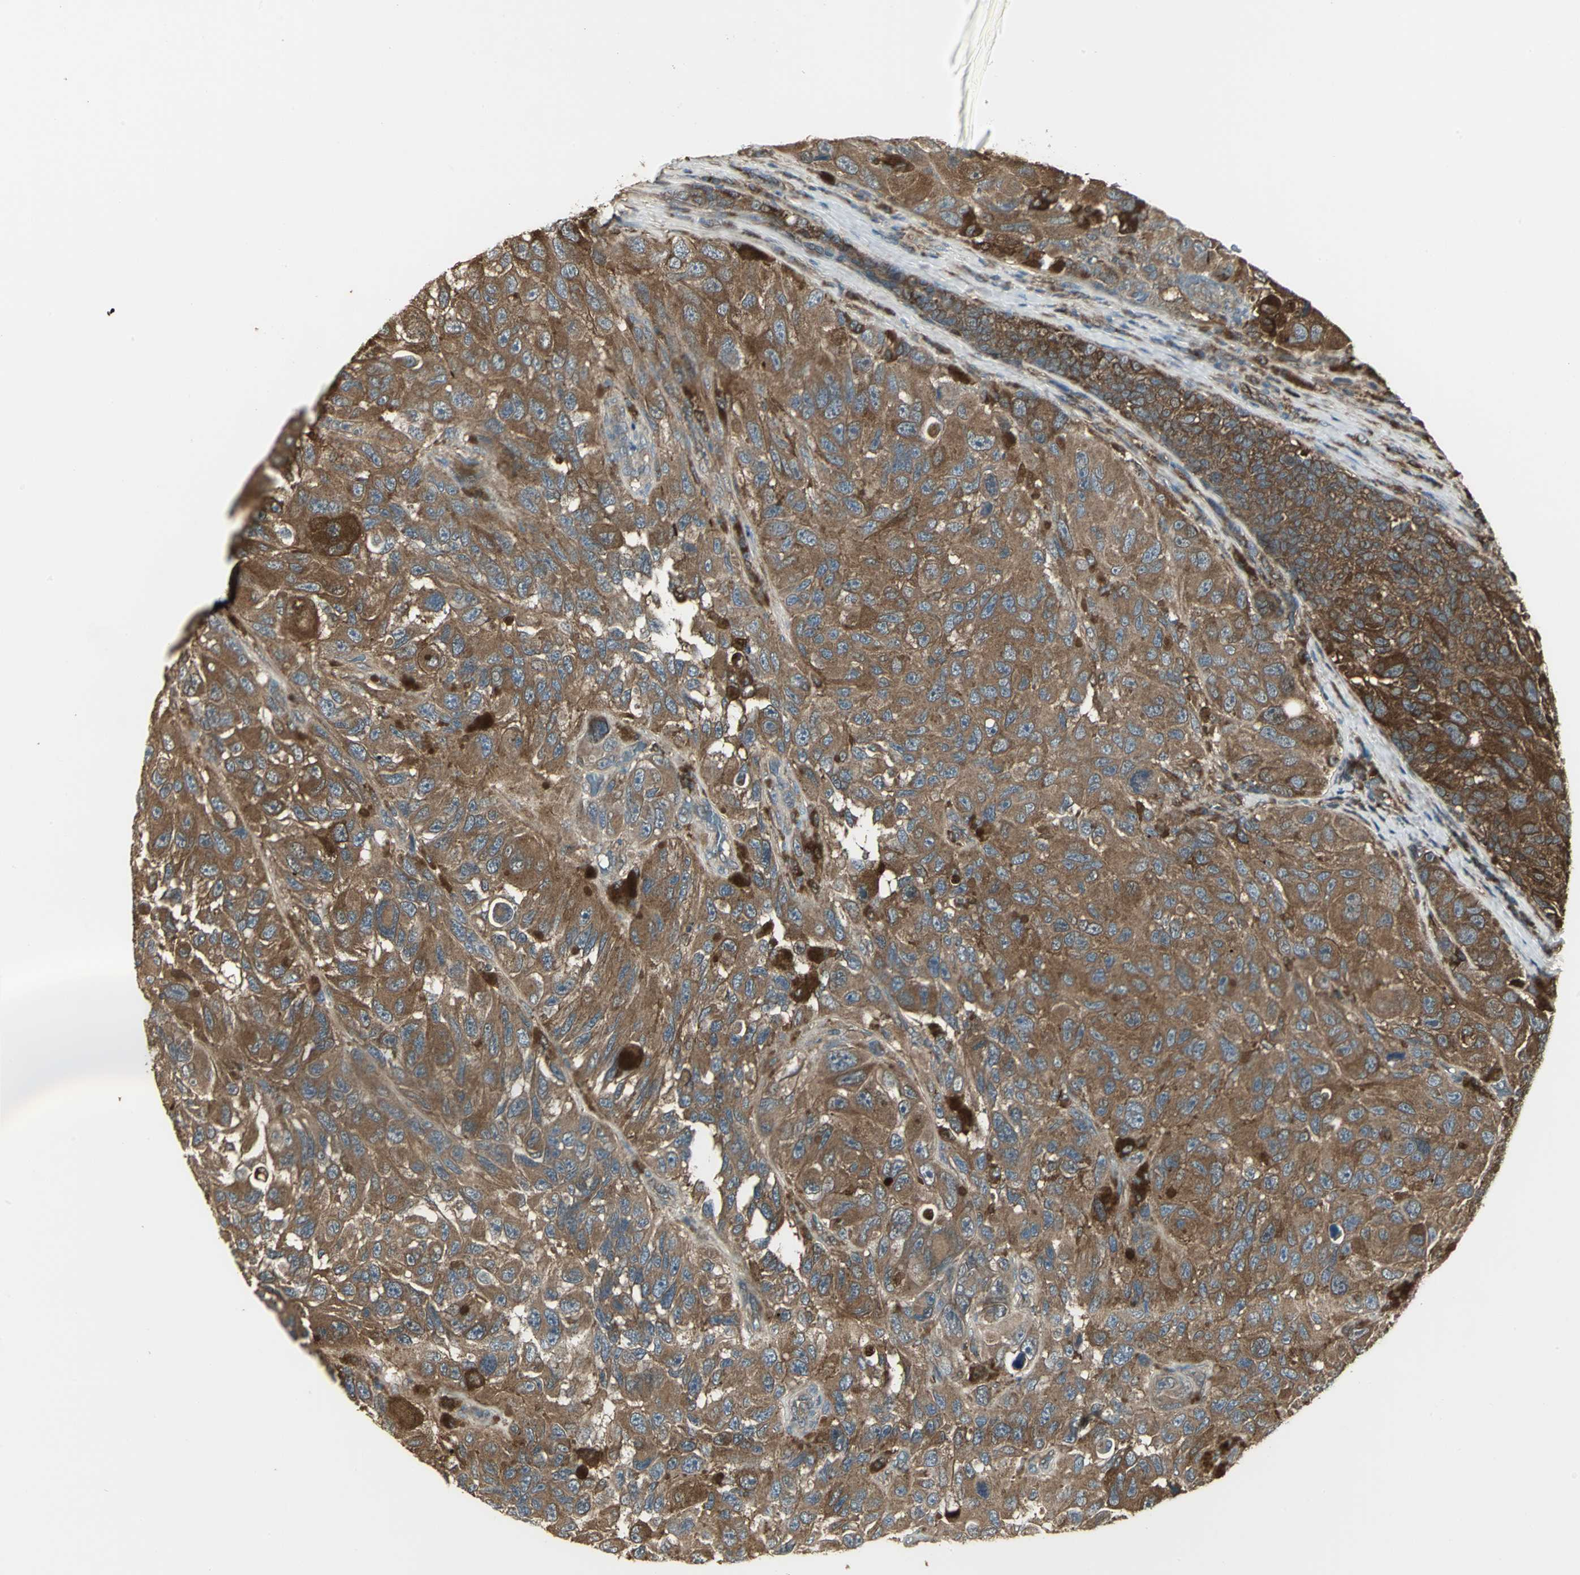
{"staining": {"intensity": "moderate", "quantity": ">75%", "location": "cytoplasmic/membranous"}, "tissue": "melanoma", "cell_type": "Tumor cells", "image_type": "cancer", "snomed": [{"axis": "morphology", "description": "Malignant melanoma, NOS"}, {"axis": "topography", "description": "Skin"}], "caption": "IHC staining of melanoma, which shows medium levels of moderate cytoplasmic/membranous expression in about >75% of tumor cells indicating moderate cytoplasmic/membranous protein positivity. The staining was performed using DAB (brown) for protein detection and nuclei were counterstained in hematoxylin (blue).", "gene": "PRXL2B", "patient": {"sex": "female", "age": 73}}